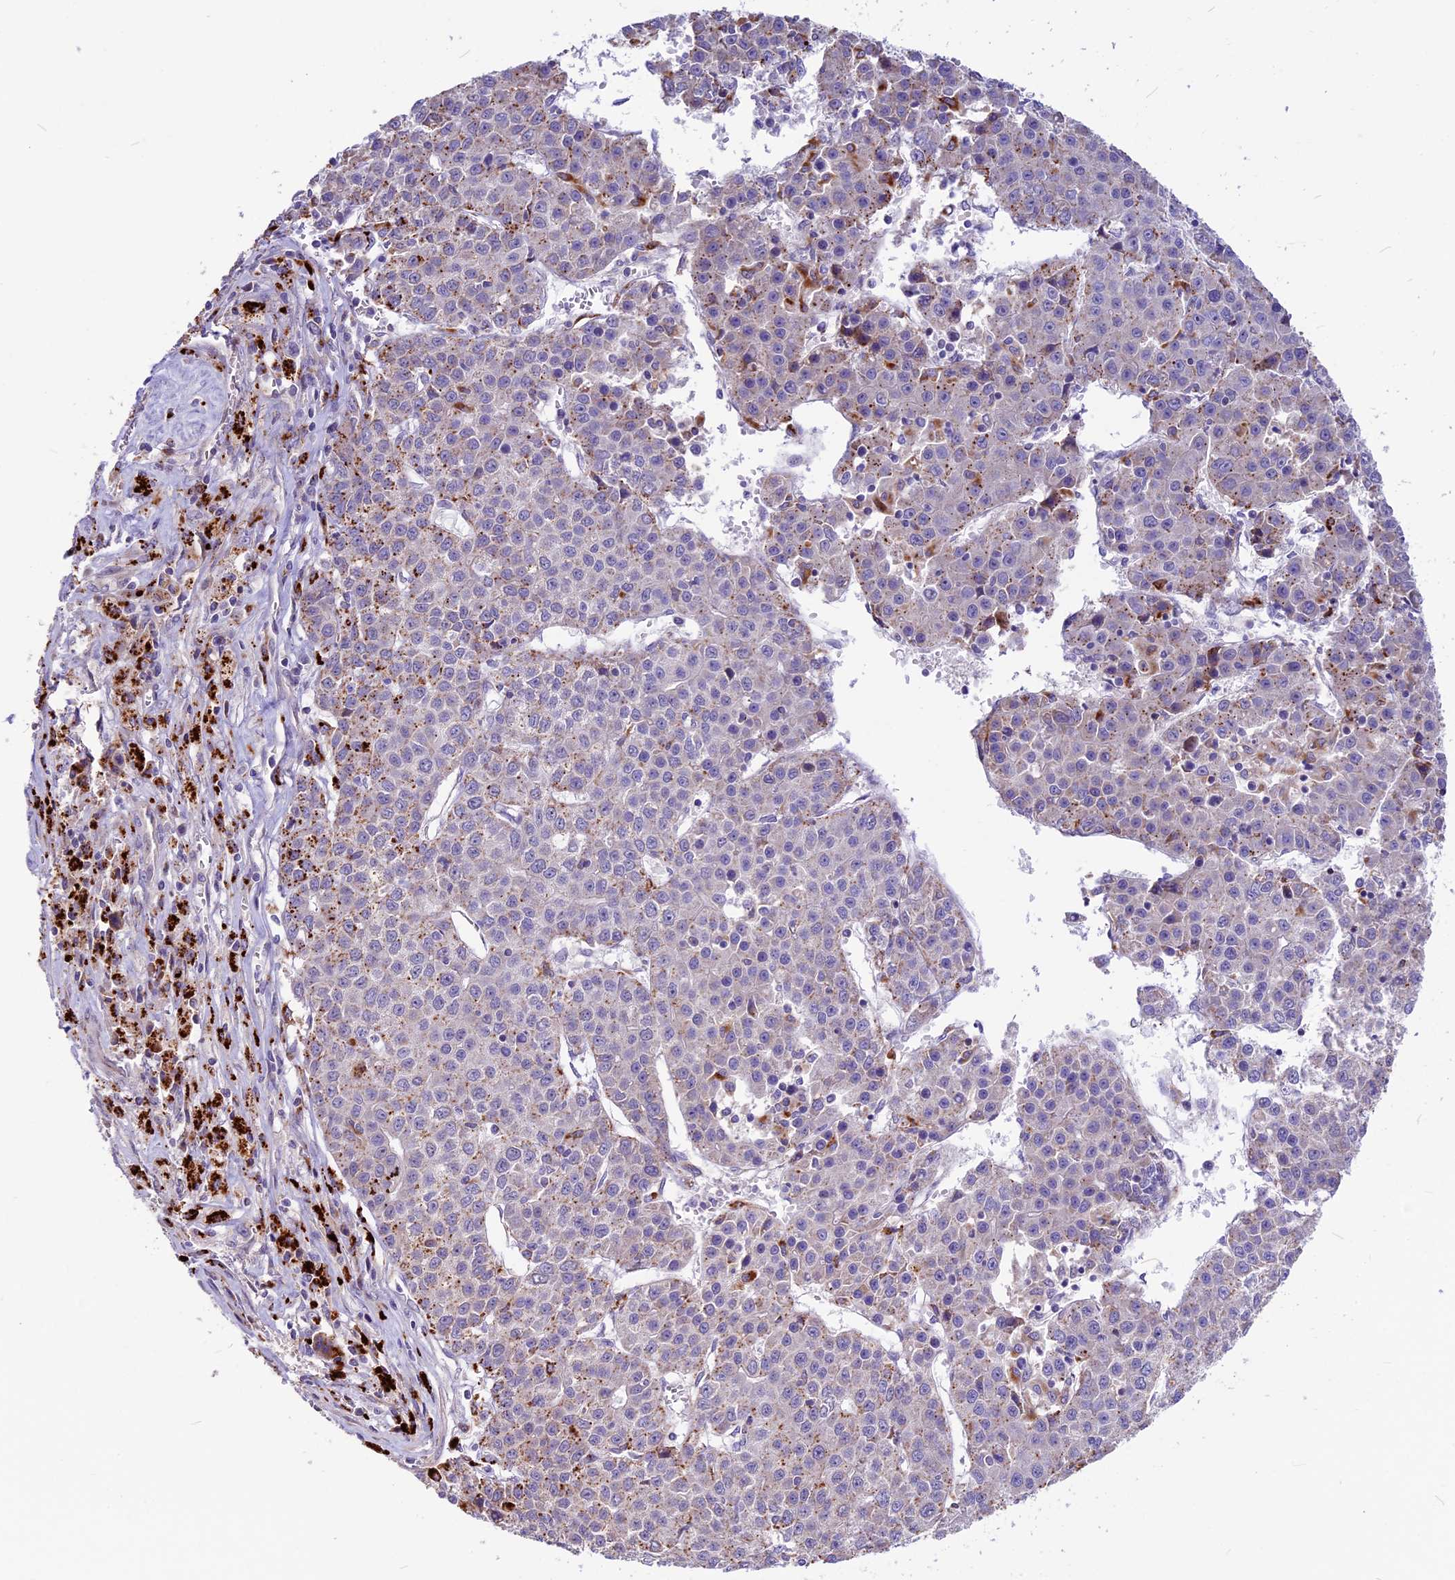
{"staining": {"intensity": "moderate", "quantity": "25%-75%", "location": "cytoplasmic/membranous"}, "tissue": "liver cancer", "cell_type": "Tumor cells", "image_type": "cancer", "snomed": [{"axis": "morphology", "description": "Carcinoma, Hepatocellular, NOS"}, {"axis": "topography", "description": "Liver"}], "caption": "The immunohistochemical stain shows moderate cytoplasmic/membranous expression in tumor cells of hepatocellular carcinoma (liver) tissue.", "gene": "THRSP", "patient": {"sex": "female", "age": 53}}